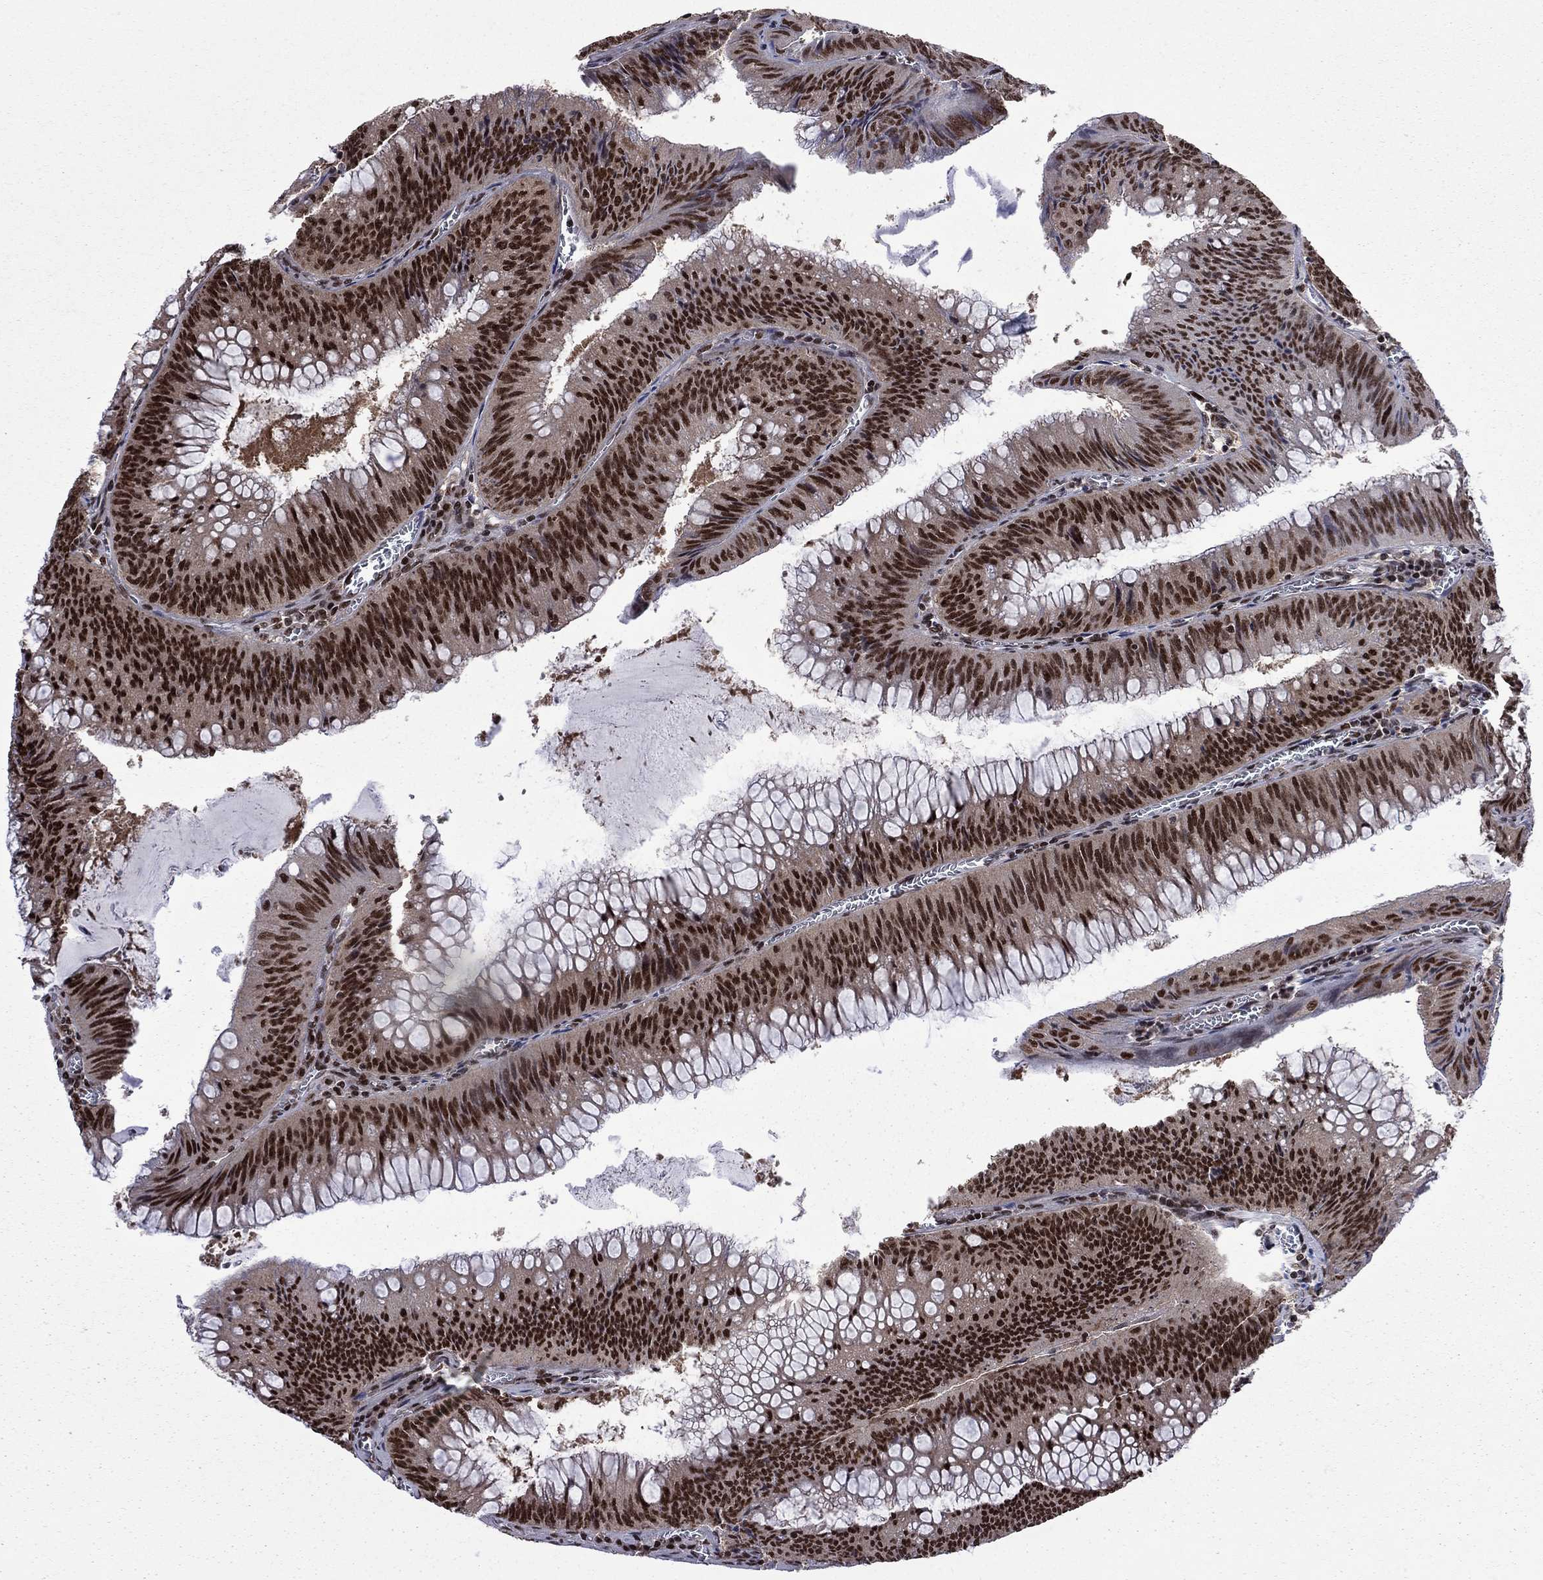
{"staining": {"intensity": "strong", "quantity": ">75%", "location": "nuclear"}, "tissue": "colorectal cancer", "cell_type": "Tumor cells", "image_type": "cancer", "snomed": [{"axis": "morphology", "description": "Adenocarcinoma, NOS"}, {"axis": "topography", "description": "Rectum"}], "caption": "This photomicrograph shows immunohistochemistry staining of colorectal adenocarcinoma, with high strong nuclear positivity in approximately >75% of tumor cells.", "gene": "MED25", "patient": {"sex": "female", "age": 72}}